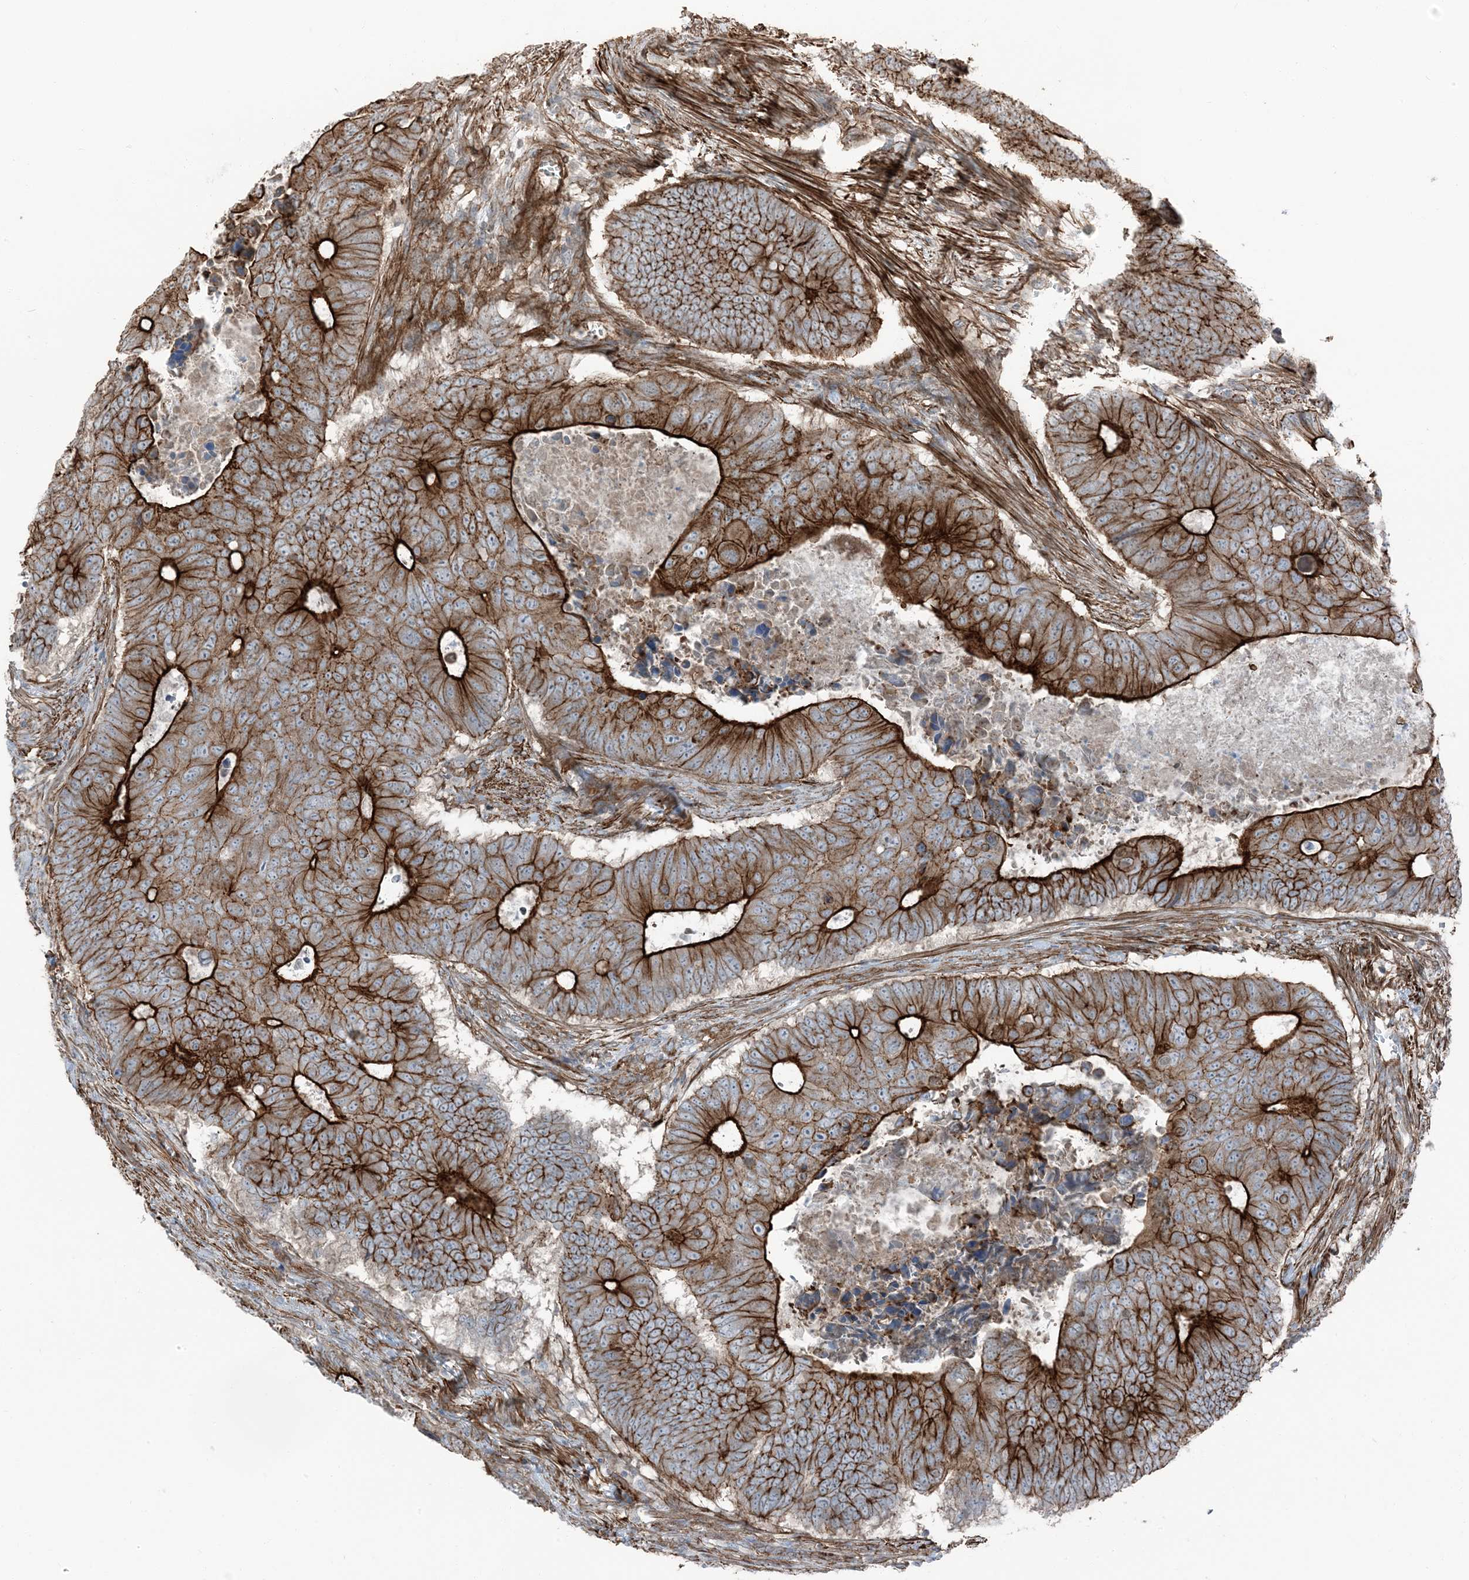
{"staining": {"intensity": "strong", "quantity": ">75%", "location": "cytoplasmic/membranous"}, "tissue": "colorectal cancer", "cell_type": "Tumor cells", "image_type": "cancer", "snomed": [{"axis": "morphology", "description": "Adenocarcinoma, NOS"}, {"axis": "topography", "description": "Colon"}], "caption": "Colorectal adenocarcinoma tissue shows strong cytoplasmic/membranous staining in about >75% of tumor cells The protein is shown in brown color, while the nuclei are stained blue.", "gene": "ZFP90", "patient": {"sex": "male", "age": 87}}